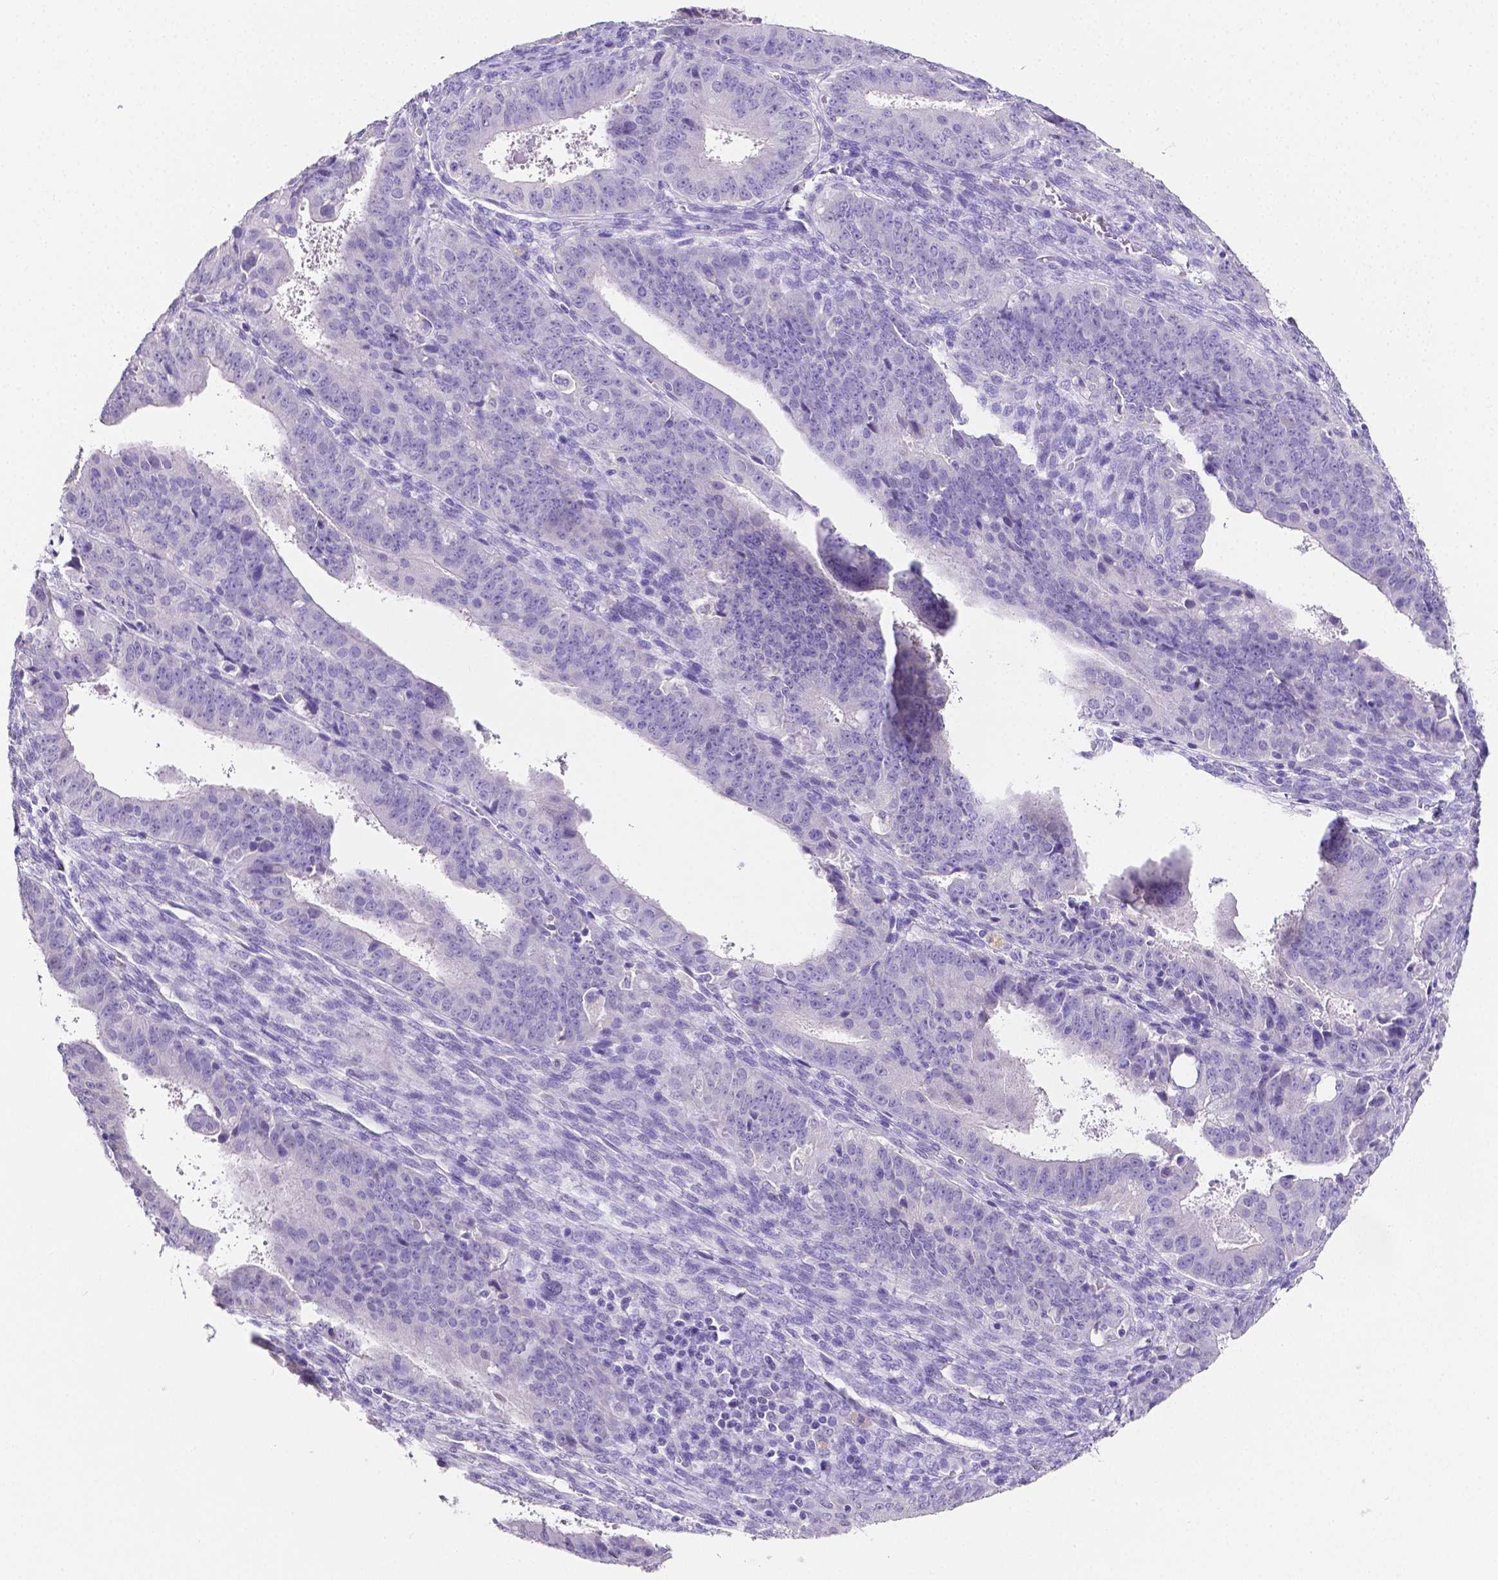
{"staining": {"intensity": "negative", "quantity": "none", "location": "none"}, "tissue": "ovarian cancer", "cell_type": "Tumor cells", "image_type": "cancer", "snomed": [{"axis": "morphology", "description": "Carcinoma, endometroid"}, {"axis": "topography", "description": "Ovary"}], "caption": "Tumor cells are negative for protein expression in human endometroid carcinoma (ovarian).", "gene": "SLC22A2", "patient": {"sex": "female", "age": 42}}